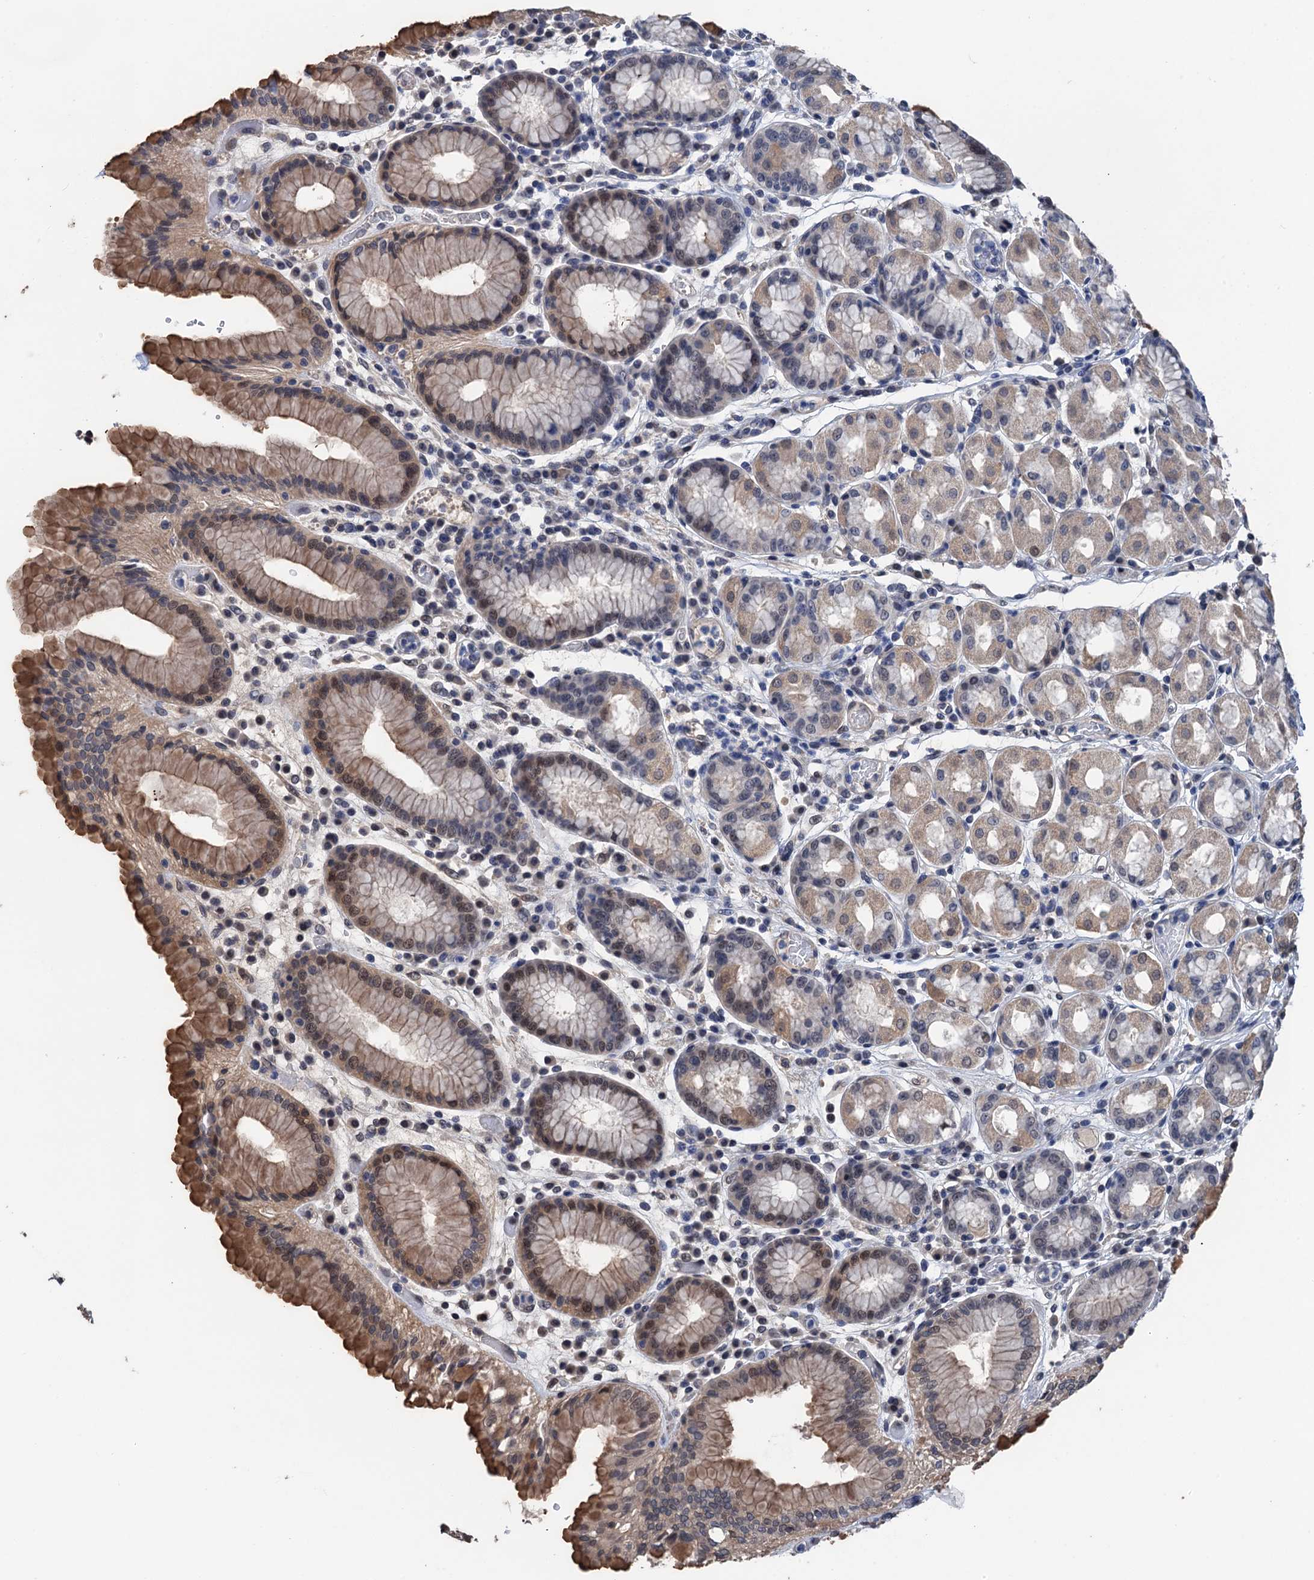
{"staining": {"intensity": "moderate", "quantity": "<25%", "location": "cytoplasmic/membranous,nuclear"}, "tissue": "stomach", "cell_type": "Glandular cells", "image_type": "normal", "snomed": [{"axis": "morphology", "description": "Normal tissue, NOS"}, {"axis": "topography", "description": "Stomach"}, {"axis": "topography", "description": "Stomach, lower"}], "caption": "Glandular cells display low levels of moderate cytoplasmic/membranous,nuclear positivity in about <25% of cells in normal human stomach.", "gene": "ART5", "patient": {"sex": "female", "age": 56}}